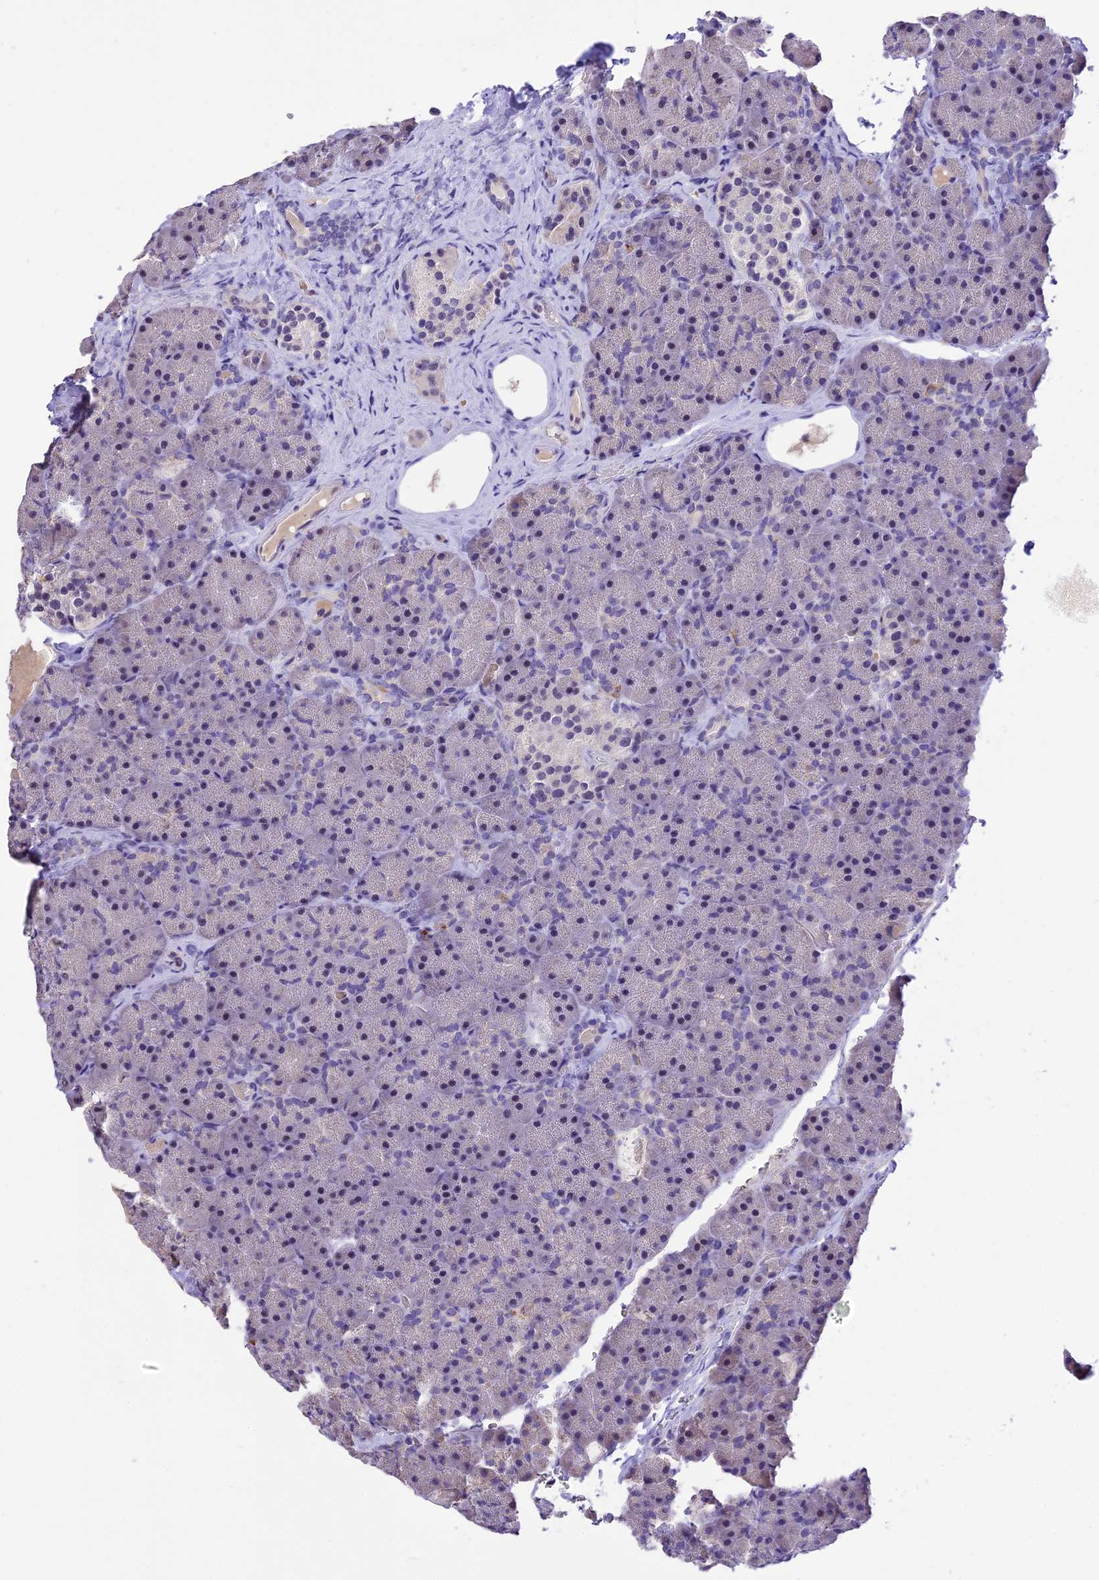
{"staining": {"intensity": "negative", "quantity": "none", "location": "none"}, "tissue": "pancreas", "cell_type": "Exocrine glandular cells", "image_type": "normal", "snomed": [{"axis": "morphology", "description": "Normal tissue, NOS"}, {"axis": "topography", "description": "Pancreas"}], "caption": "Human pancreas stained for a protein using immunohistochemistry (IHC) displays no expression in exocrine glandular cells.", "gene": "AHSP", "patient": {"sex": "male", "age": 36}}